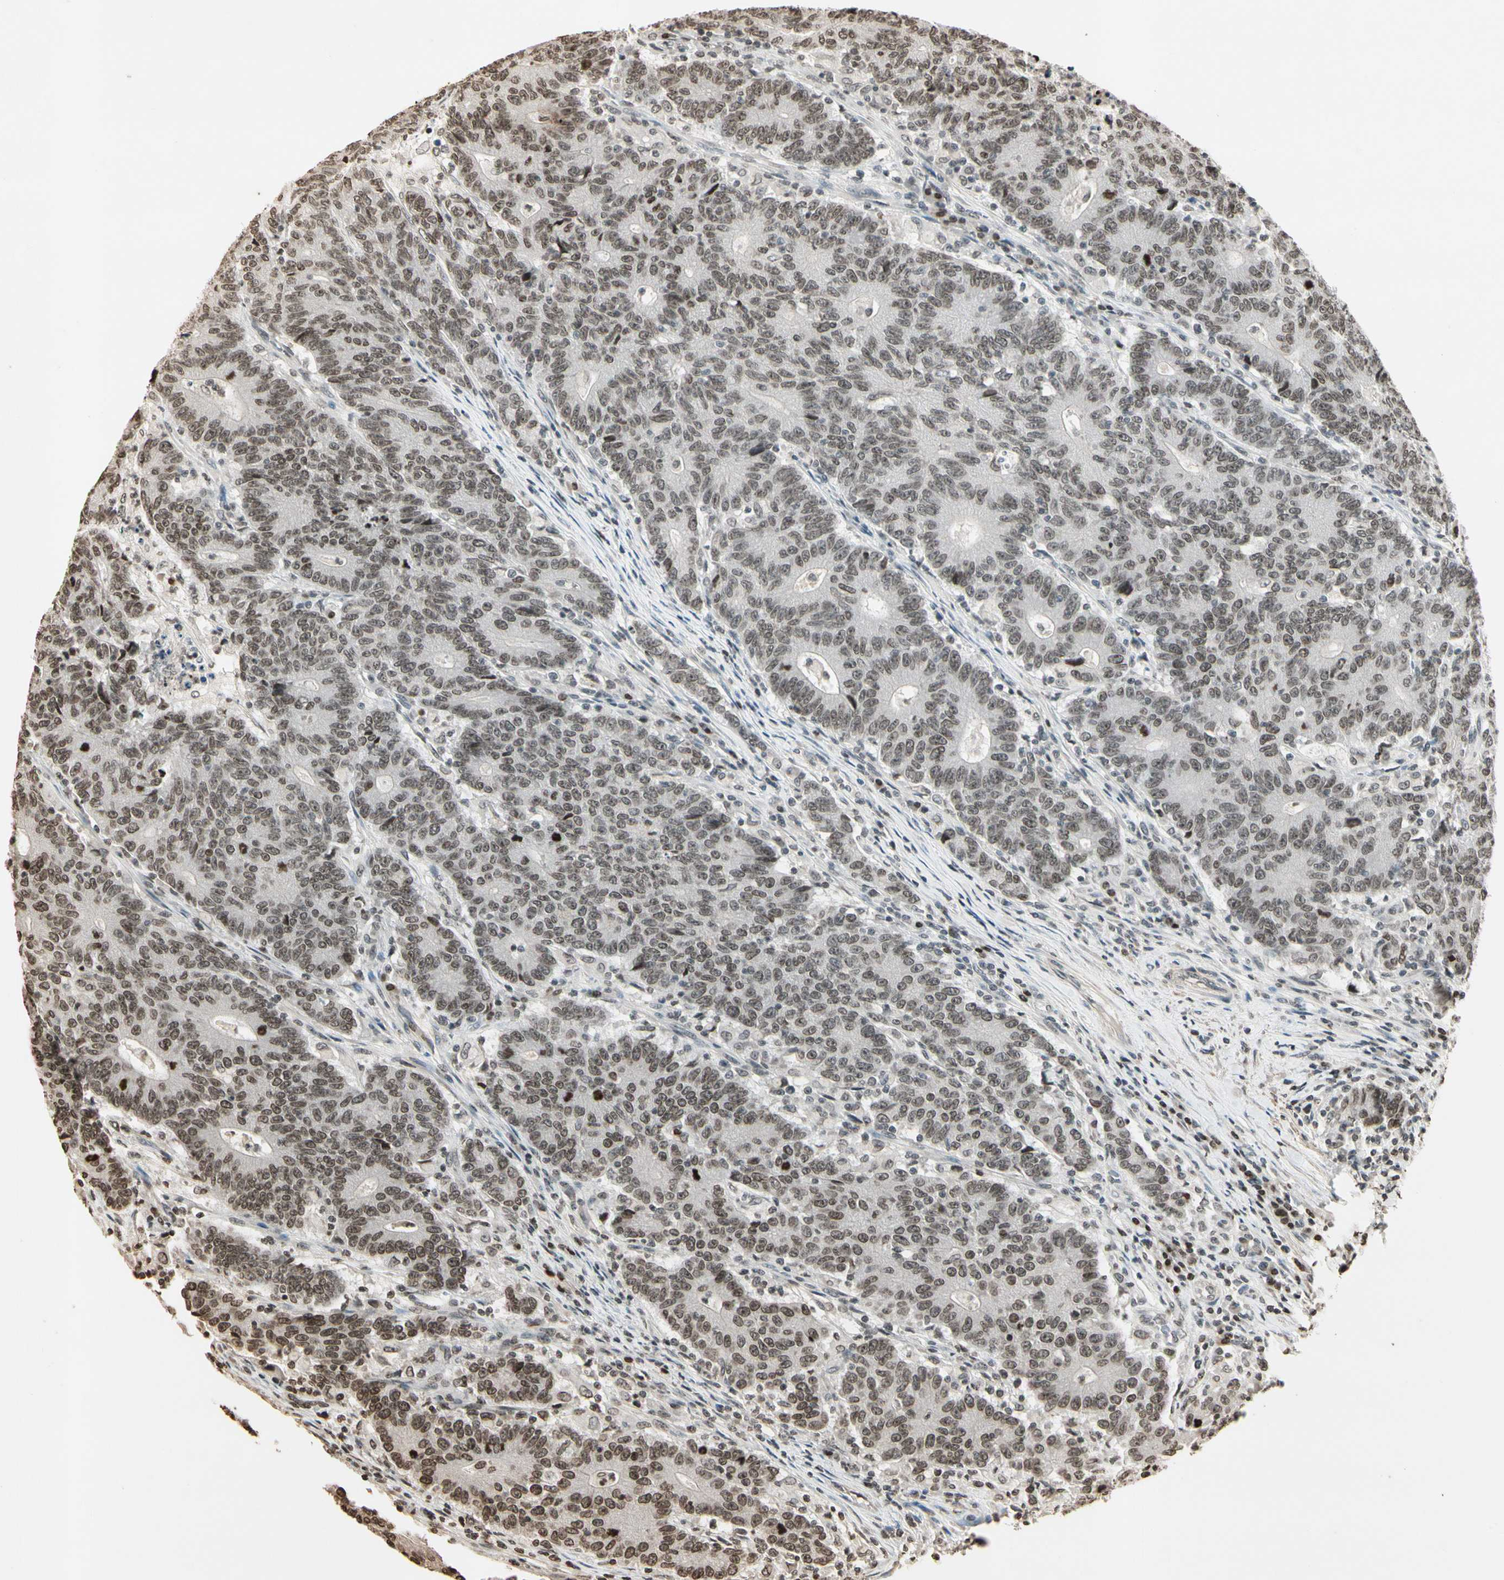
{"staining": {"intensity": "weak", "quantity": "25%-75%", "location": "nuclear"}, "tissue": "colorectal cancer", "cell_type": "Tumor cells", "image_type": "cancer", "snomed": [{"axis": "morphology", "description": "Normal tissue, NOS"}, {"axis": "morphology", "description": "Adenocarcinoma, NOS"}, {"axis": "topography", "description": "Colon"}], "caption": "Immunohistochemical staining of colorectal adenocarcinoma reveals low levels of weak nuclear protein expression in about 25%-75% of tumor cells.", "gene": "TOP1", "patient": {"sex": "female", "age": 75}}